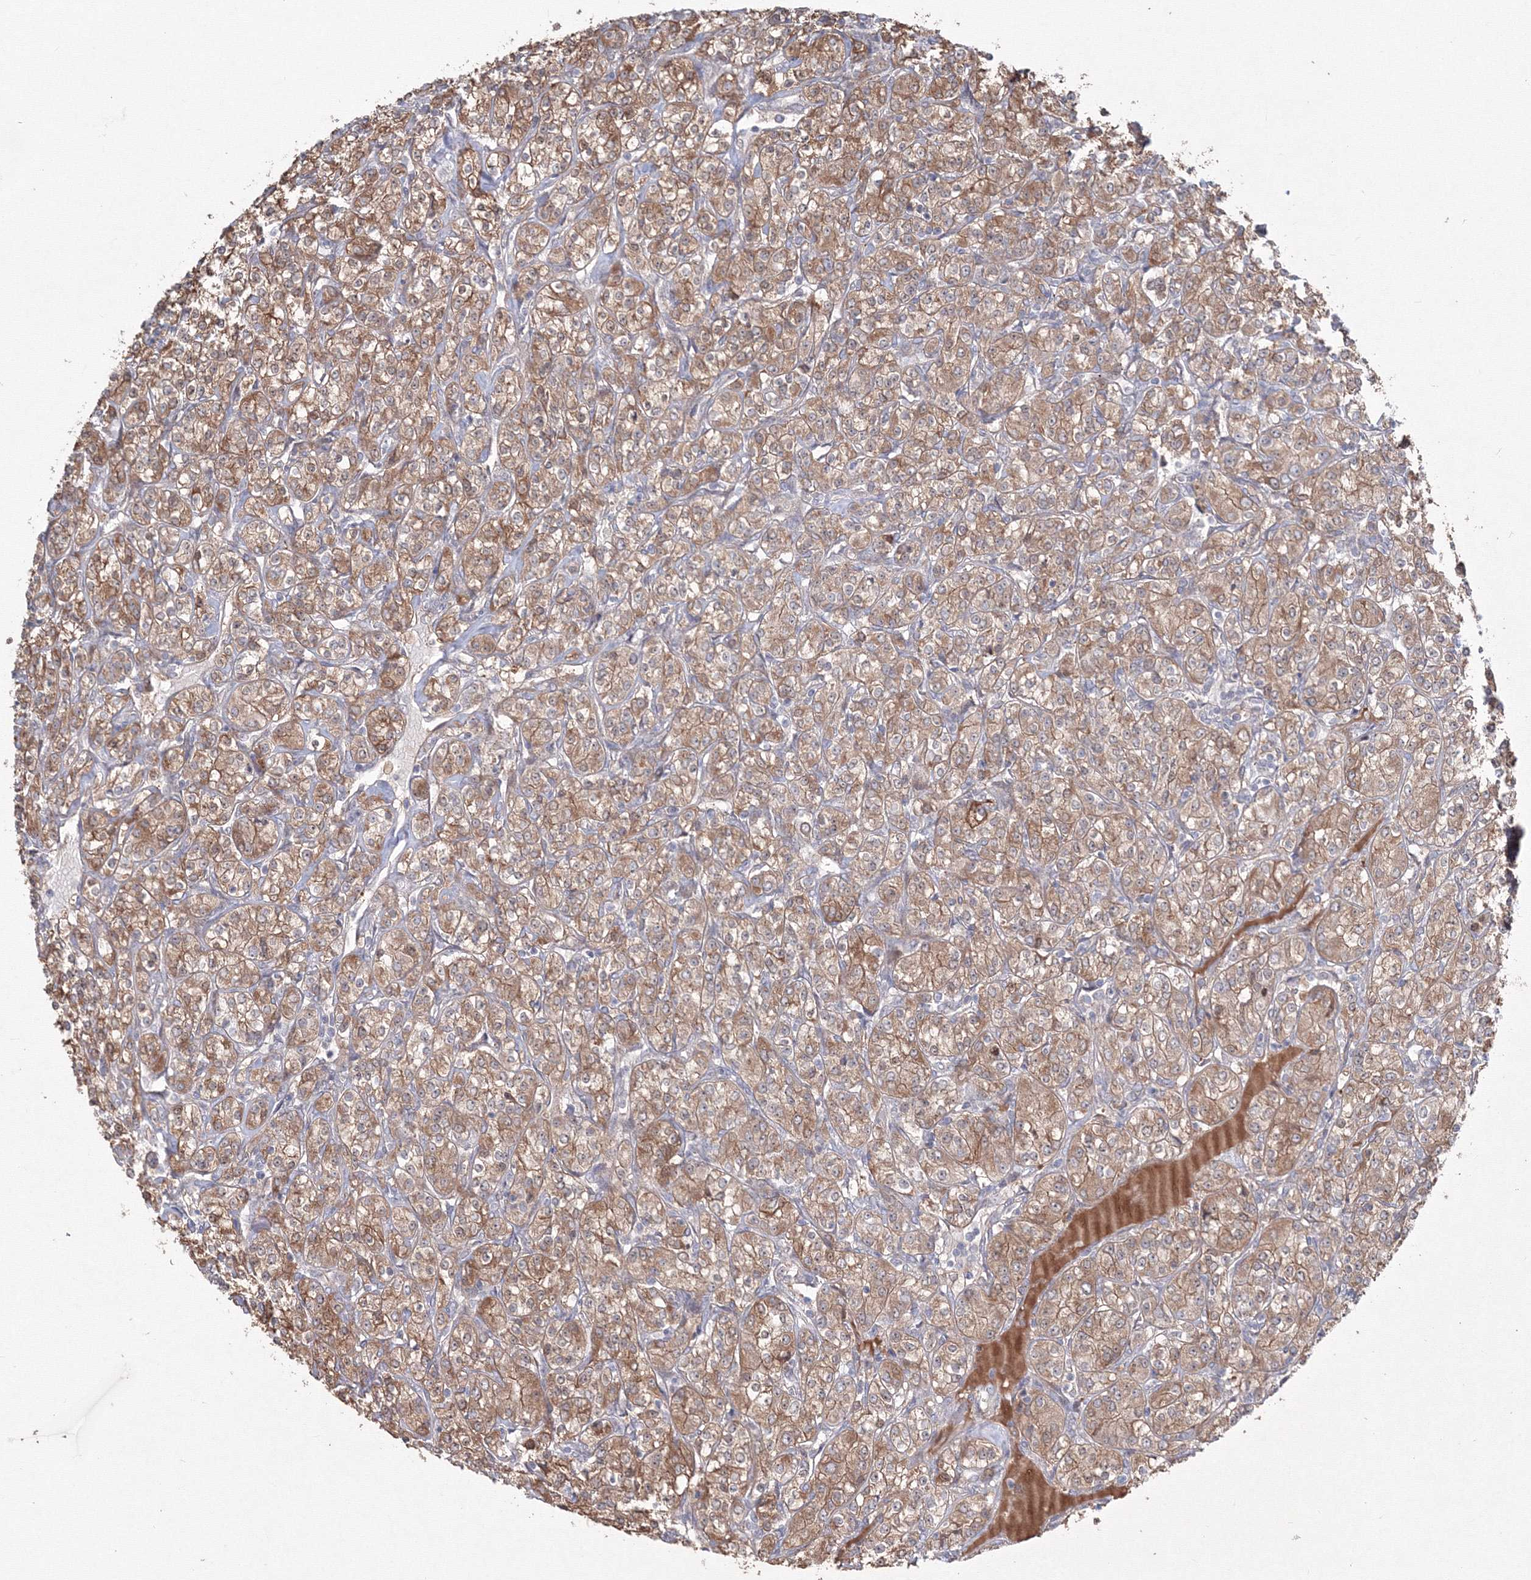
{"staining": {"intensity": "moderate", "quantity": ">75%", "location": "cytoplasmic/membranous"}, "tissue": "renal cancer", "cell_type": "Tumor cells", "image_type": "cancer", "snomed": [{"axis": "morphology", "description": "Adenocarcinoma, NOS"}, {"axis": "topography", "description": "Kidney"}], "caption": "Adenocarcinoma (renal) stained for a protein reveals moderate cytoplasmic/membranous positivity in tumor cells.", "gene": "MKRN2", "patient": {"sex": "male", "age": 77}}